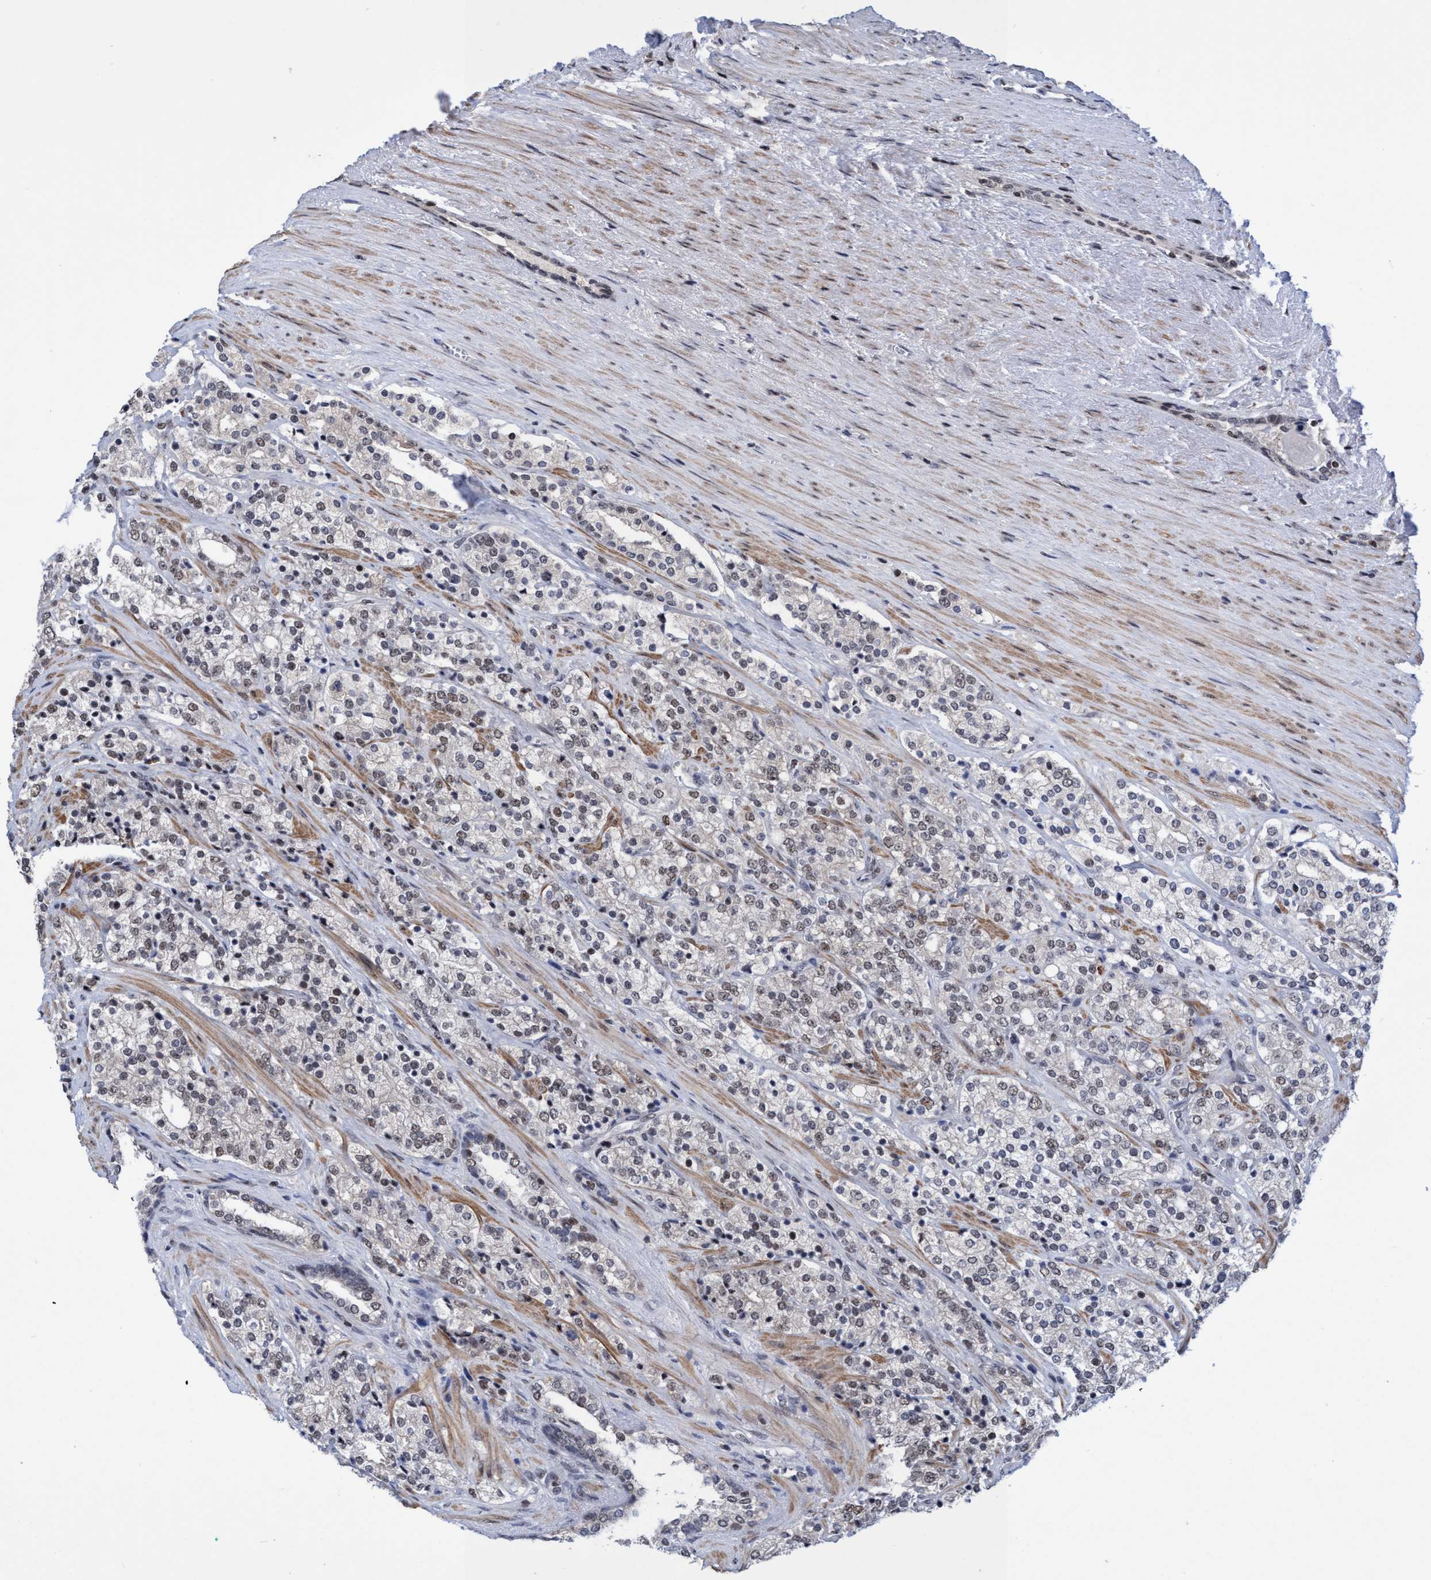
{"staining": {"intensity": "weak", "quantity": "<25%", "location": "nuclear"}, "tissue": "prostate cancer", "cell_type": "Tumor cells", "image_type": "cancer", "snomed": [{"axis": "morphology", "description": "Adenocarcinoma, High grade"}, {"axis": "topography", "description": "Prostate"}], "caption": "Tumor cells show no significant staining in prostate cancer.", "gene": "C9orf78", "patient": {"sex": "male", "age": 71}}